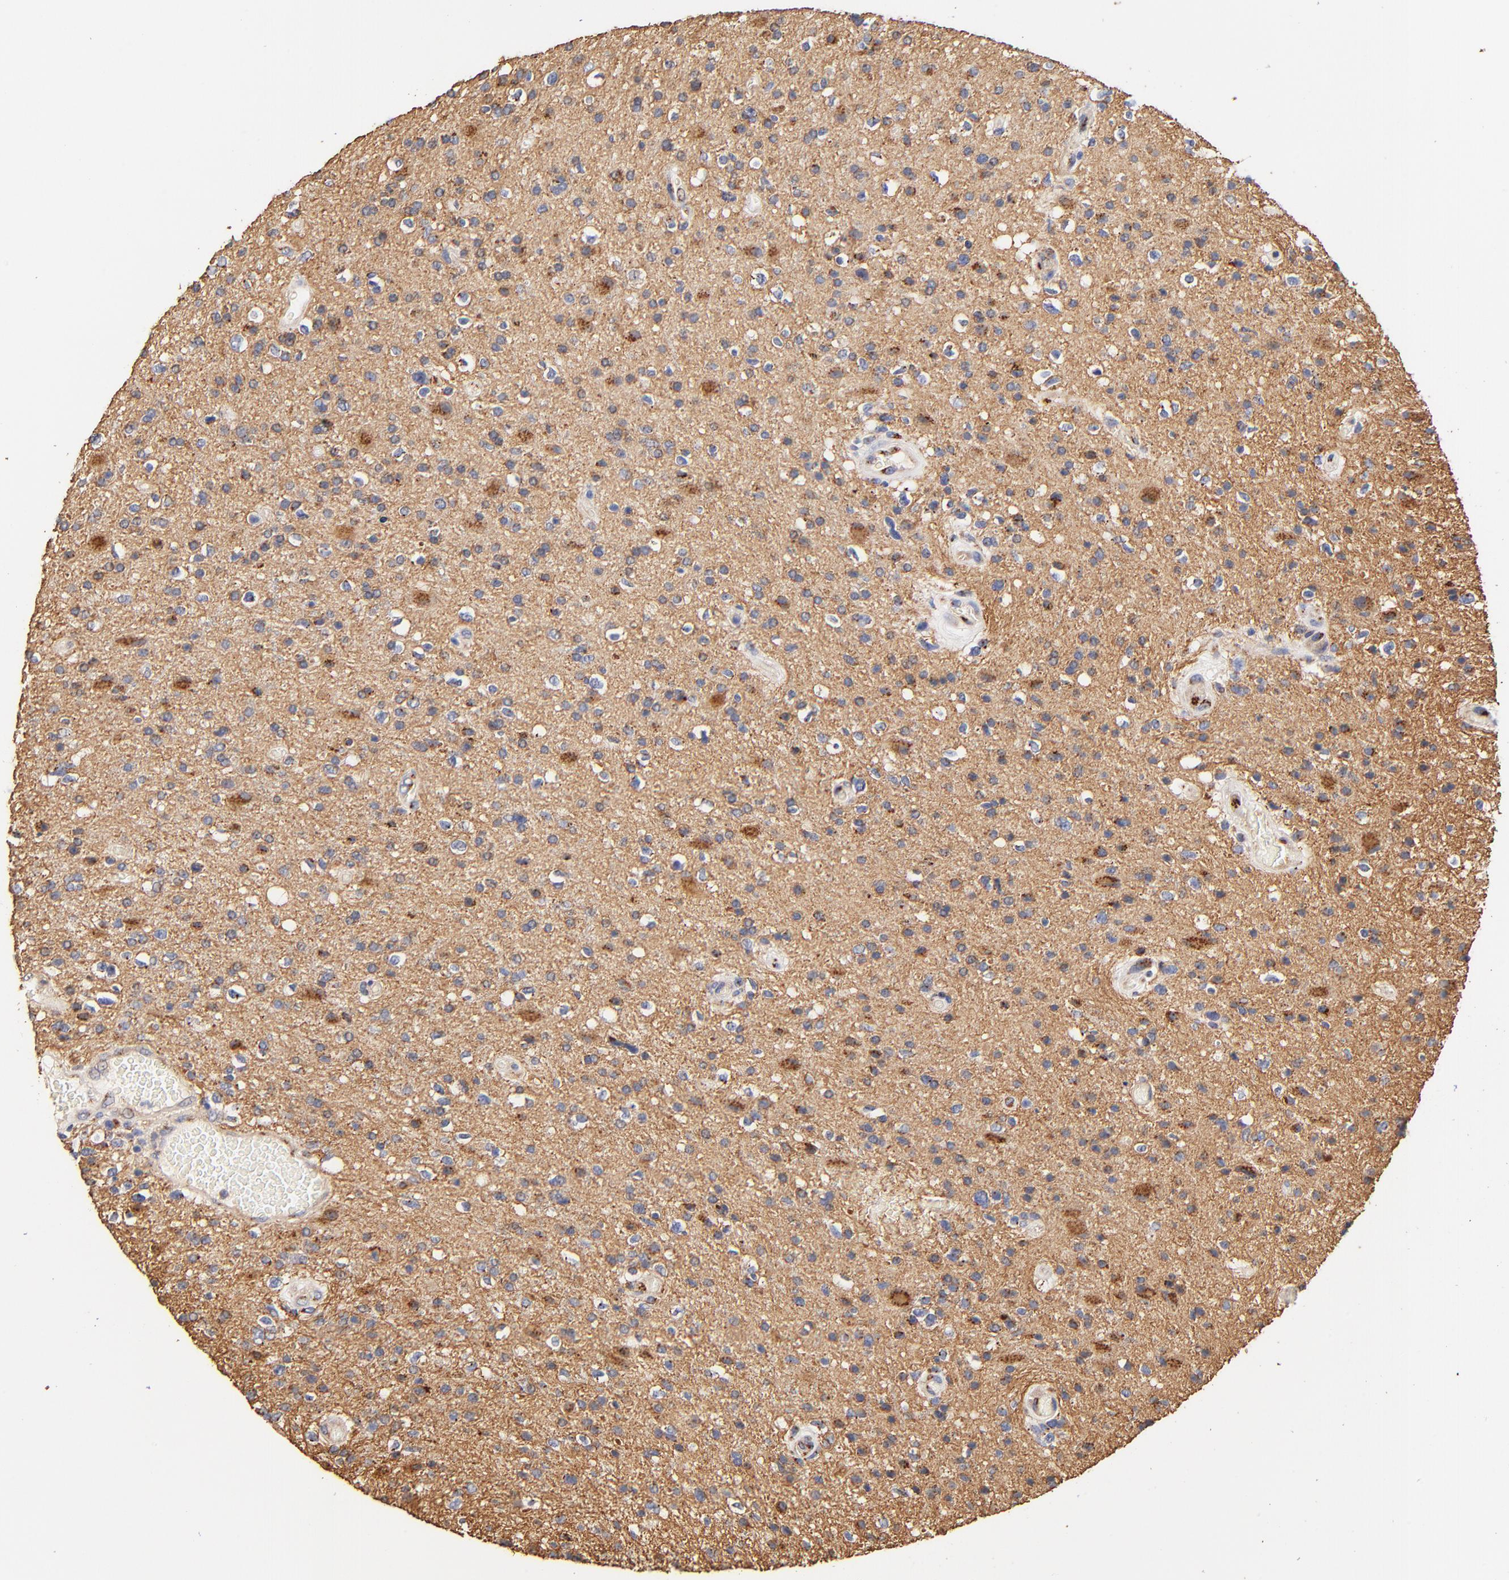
{"staining": {"intensity": "moderate", "quantity": "<25%", "location": "cytoplasmic/membranous"}, "tissue": "glioma", "cell_type": "Tumor cells", "image_type": "cancer", "snomed": [{"axis": "morphology", "description": "Glioma, malignant, High grade"}, {"axis": "topography", "description": "Brain"}], "caption": "Moderate cytoplasmic/membranous expression for a protein is identified in approximately <25% of tumor cells of glioma using immunohistochemistry (IHC).", "gene": "FMNL3", "patient": {"sex": "male", "age": 33}}